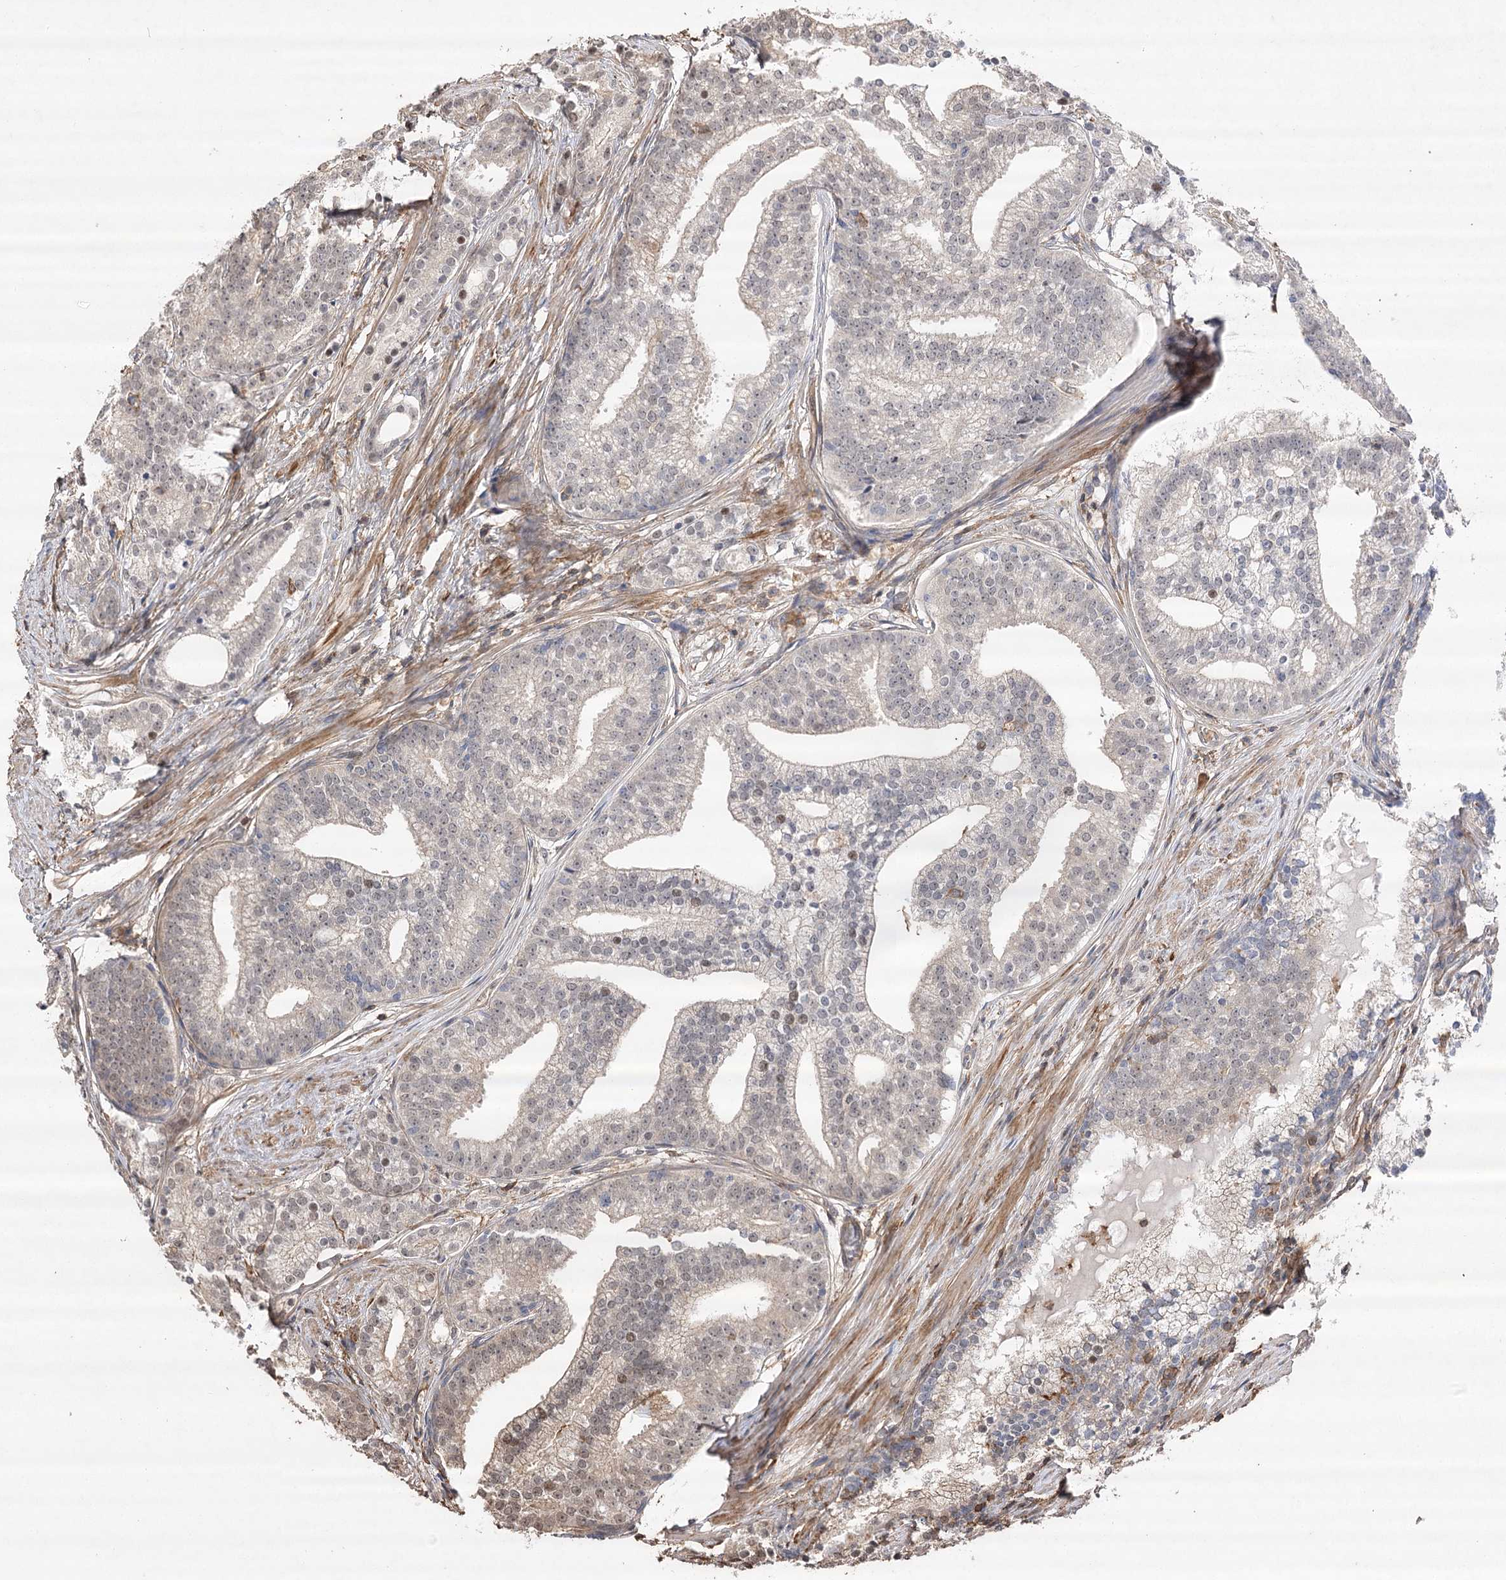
{"staining": {"intensity": "weak", "quantity": "<25%", "location": "nuclear"}, "tissue": "prostate cancer", "cell_type": "Tumor cells", "image_type": "cancer", "snomed": [{"axis": "morphology", "description": "Adenocarcinoma, Low grade"}, {"axis": "topography", "description": "Prostate"}], "caption": "The micrograph shows no significant positivity in tumor cells of prostate adenocarcinoma (low-grade). Brightfield microscopy of IHC stained with DAB (brown) and hematoxylin (blue), captured at high magnification.", "gene": "OBSL1", "patient": {"sex": "male", "age": 71}}